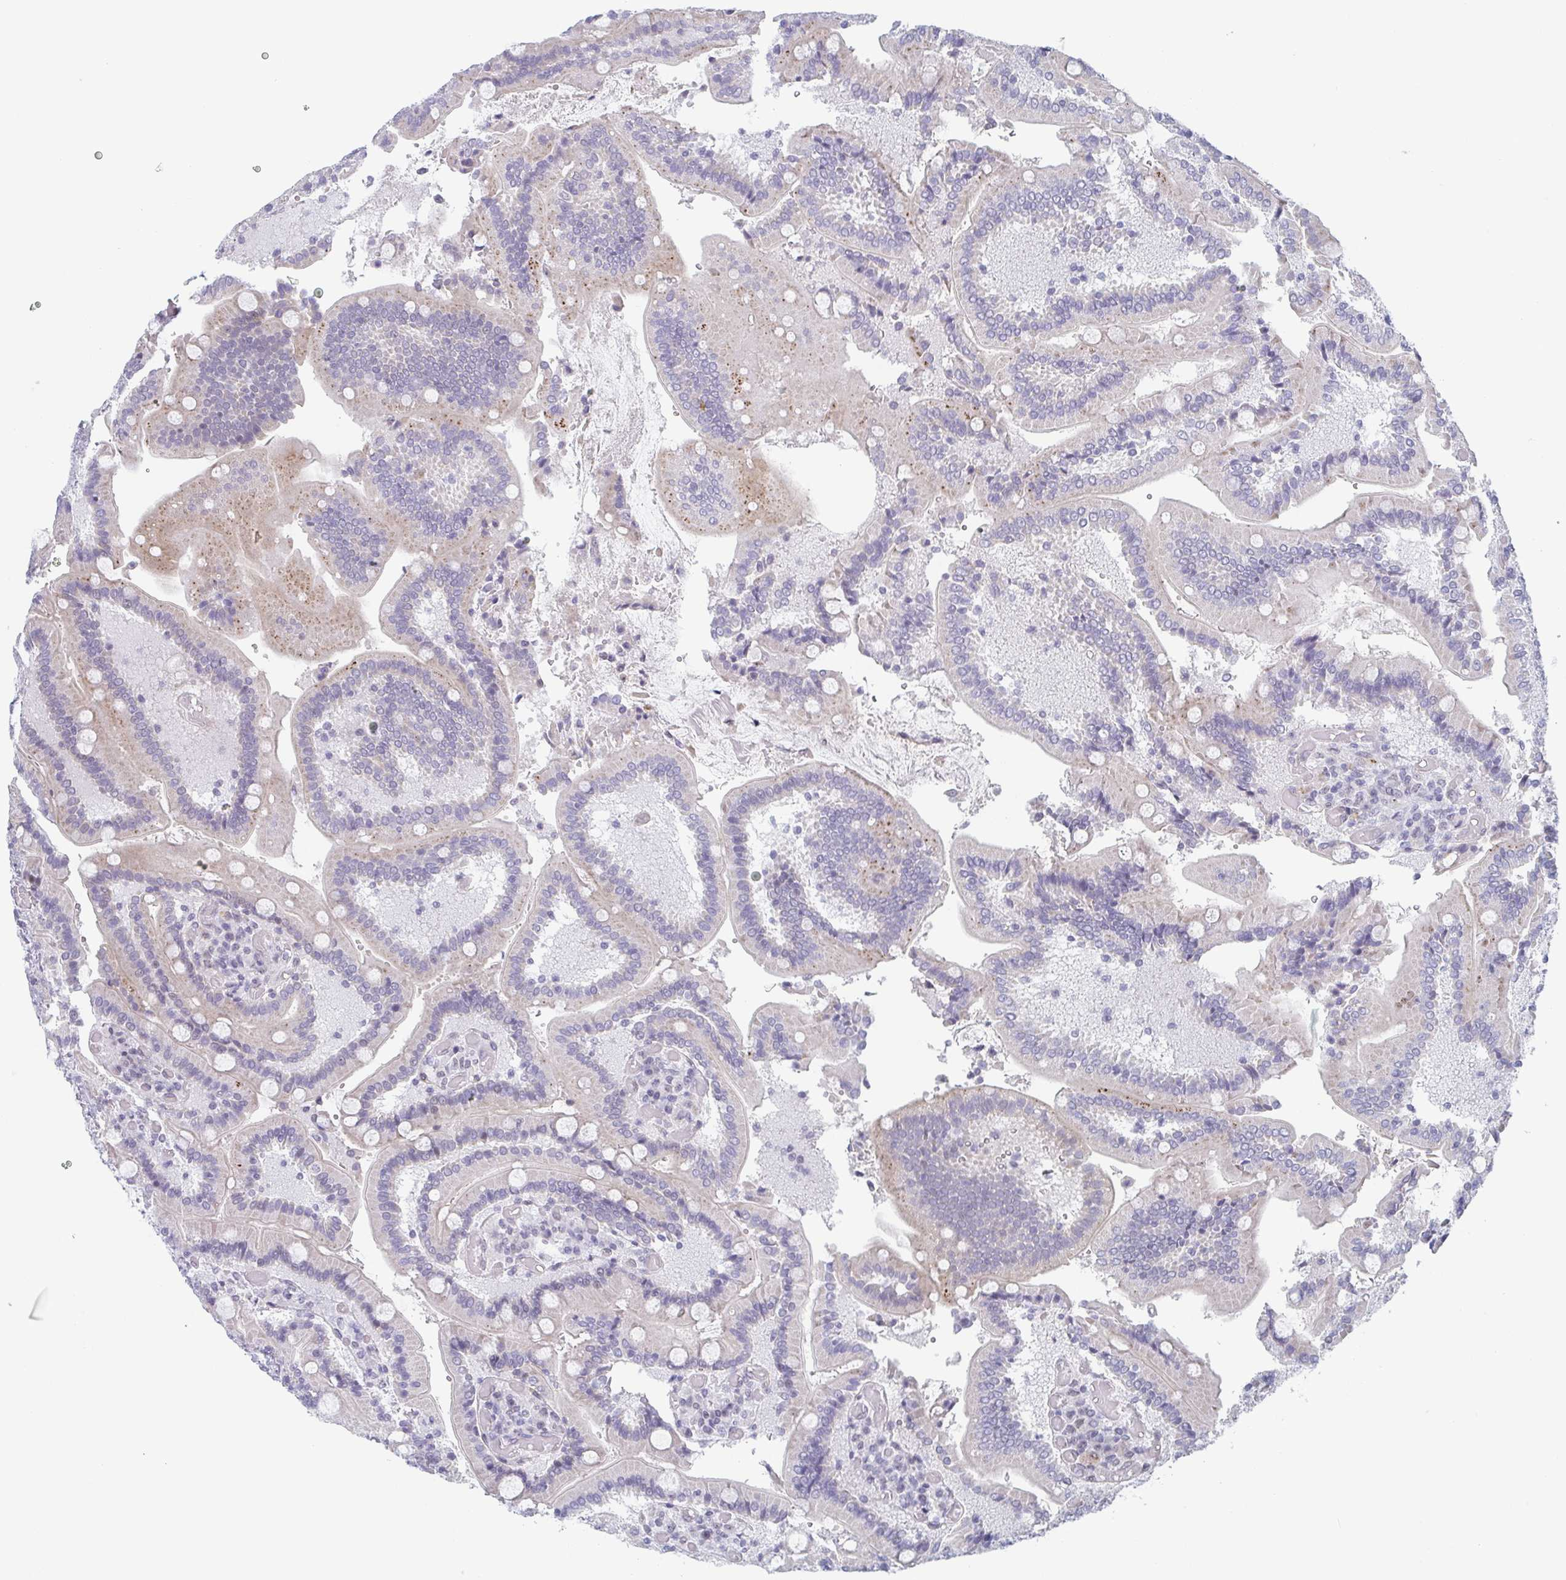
{"staining": {"intensity": "weak", "quantity": "<25%", "location": "cytoplasmic/membranous"}, "tissue": "duodenum", "cell_type": "Glandular cells", "image_type": "normal", "snomed": [{"axis": "morphology", "description": "Normal tissue, NOS"}, {"axis": "topography", "description": "Duodenum"}], "caption": "Immunohistochemistry image of unremarkable human duodenum stained for a protein (brown), which displays no positivity in glandular cells. (Immunohistochemistry, brightfield microscopy, high magnification).", "gene": "EXOSC7", "patient": {"sex": "female", "age": 62}}